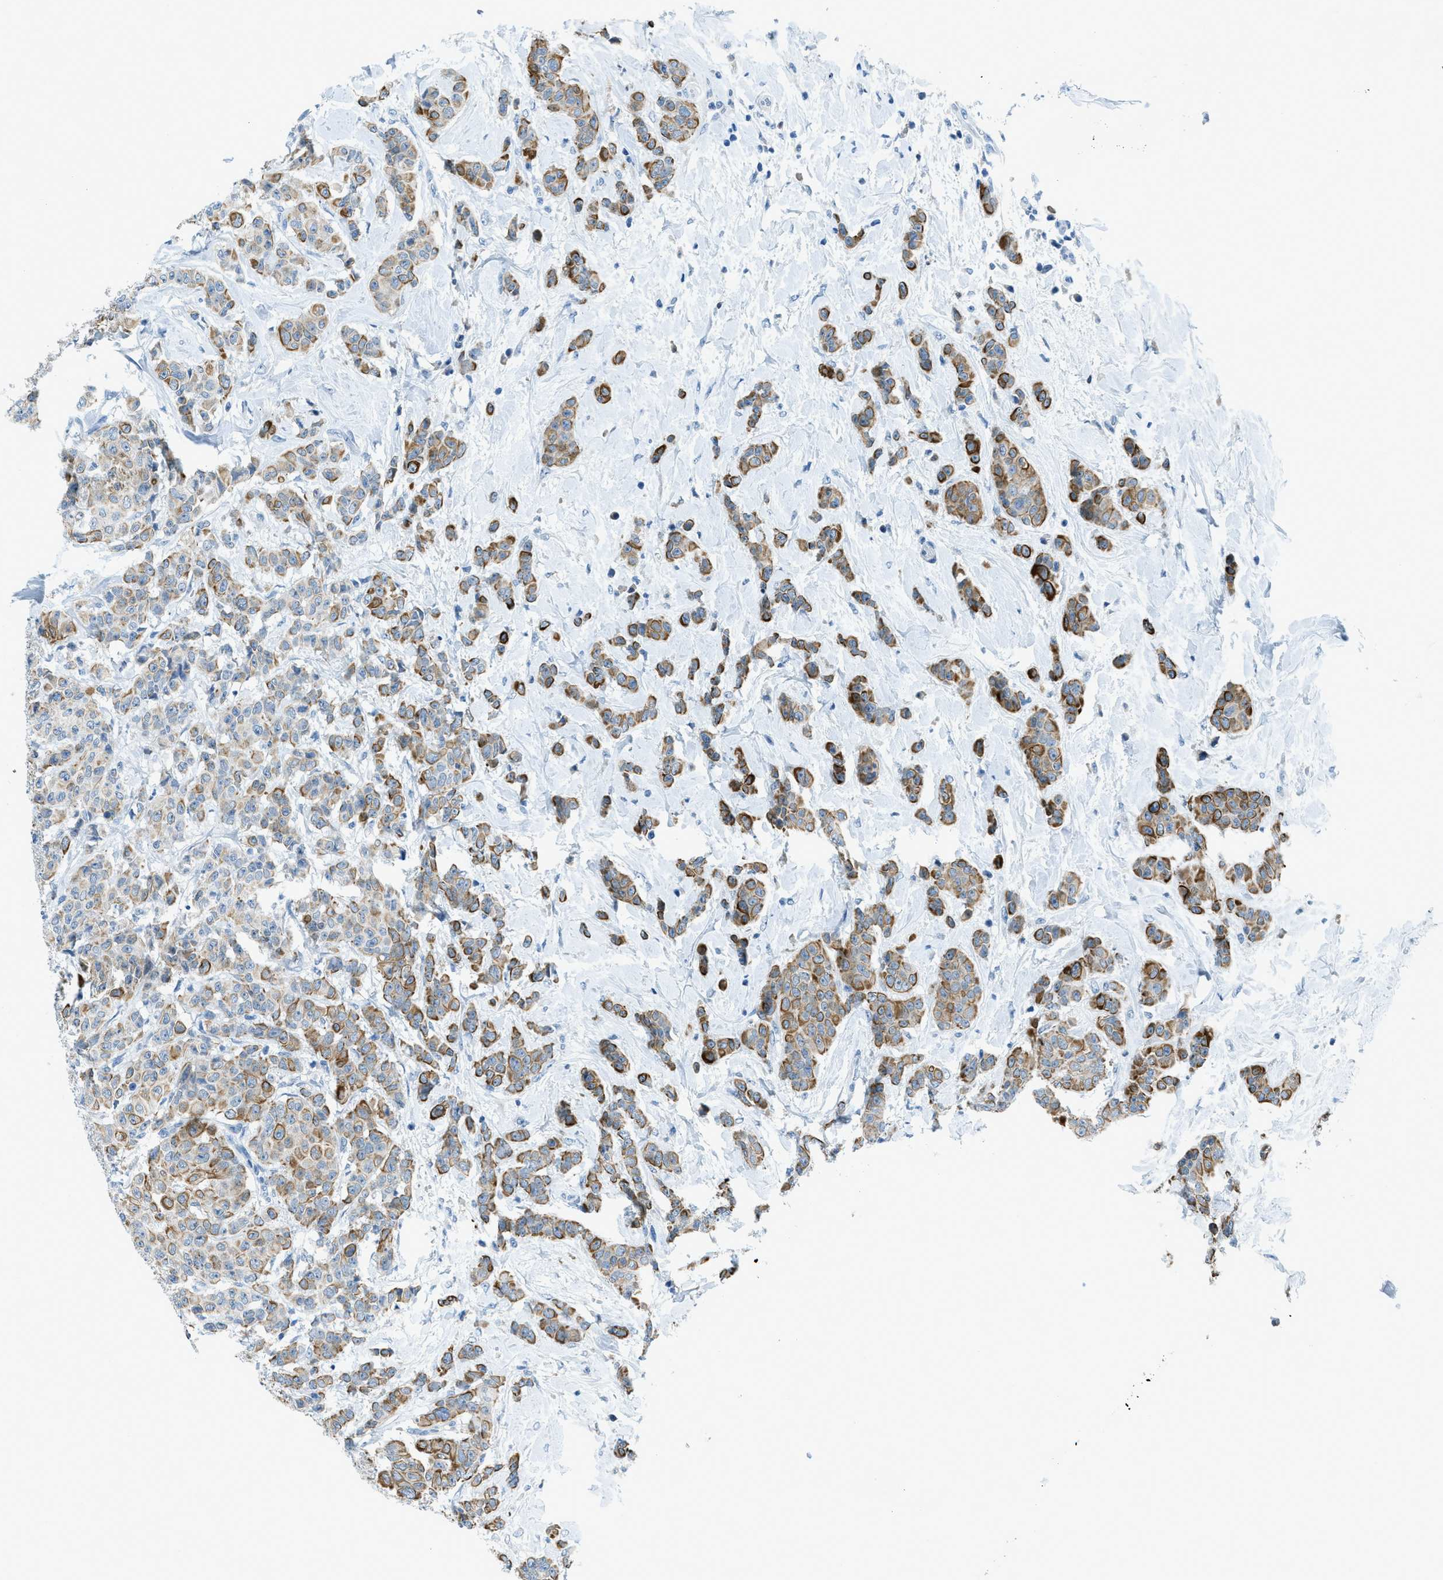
{"staining": {"intensity": "moderate", "quantity": "25%-75%", "location": "cytoplasmic/membranous"}, "tissue": "breast cancer", "cell_type": "Tumor cells", "image_type": "cancer", "snomed": [{"axis": "morphology", "description": "Normal tissue, NOS"}, {"axis": "morphology", "description": "Duct carcinoma"}, {"axis": "topography", "description": "Breast"}], "caption": "This is a micrograph of immunohistochemistry staining of breast cancer, which shows moderate staining in the cytoplasmic/membranous of tumor cells.", "gene": "KLHL8", "patient": {"sex": "female", "age": 40}}